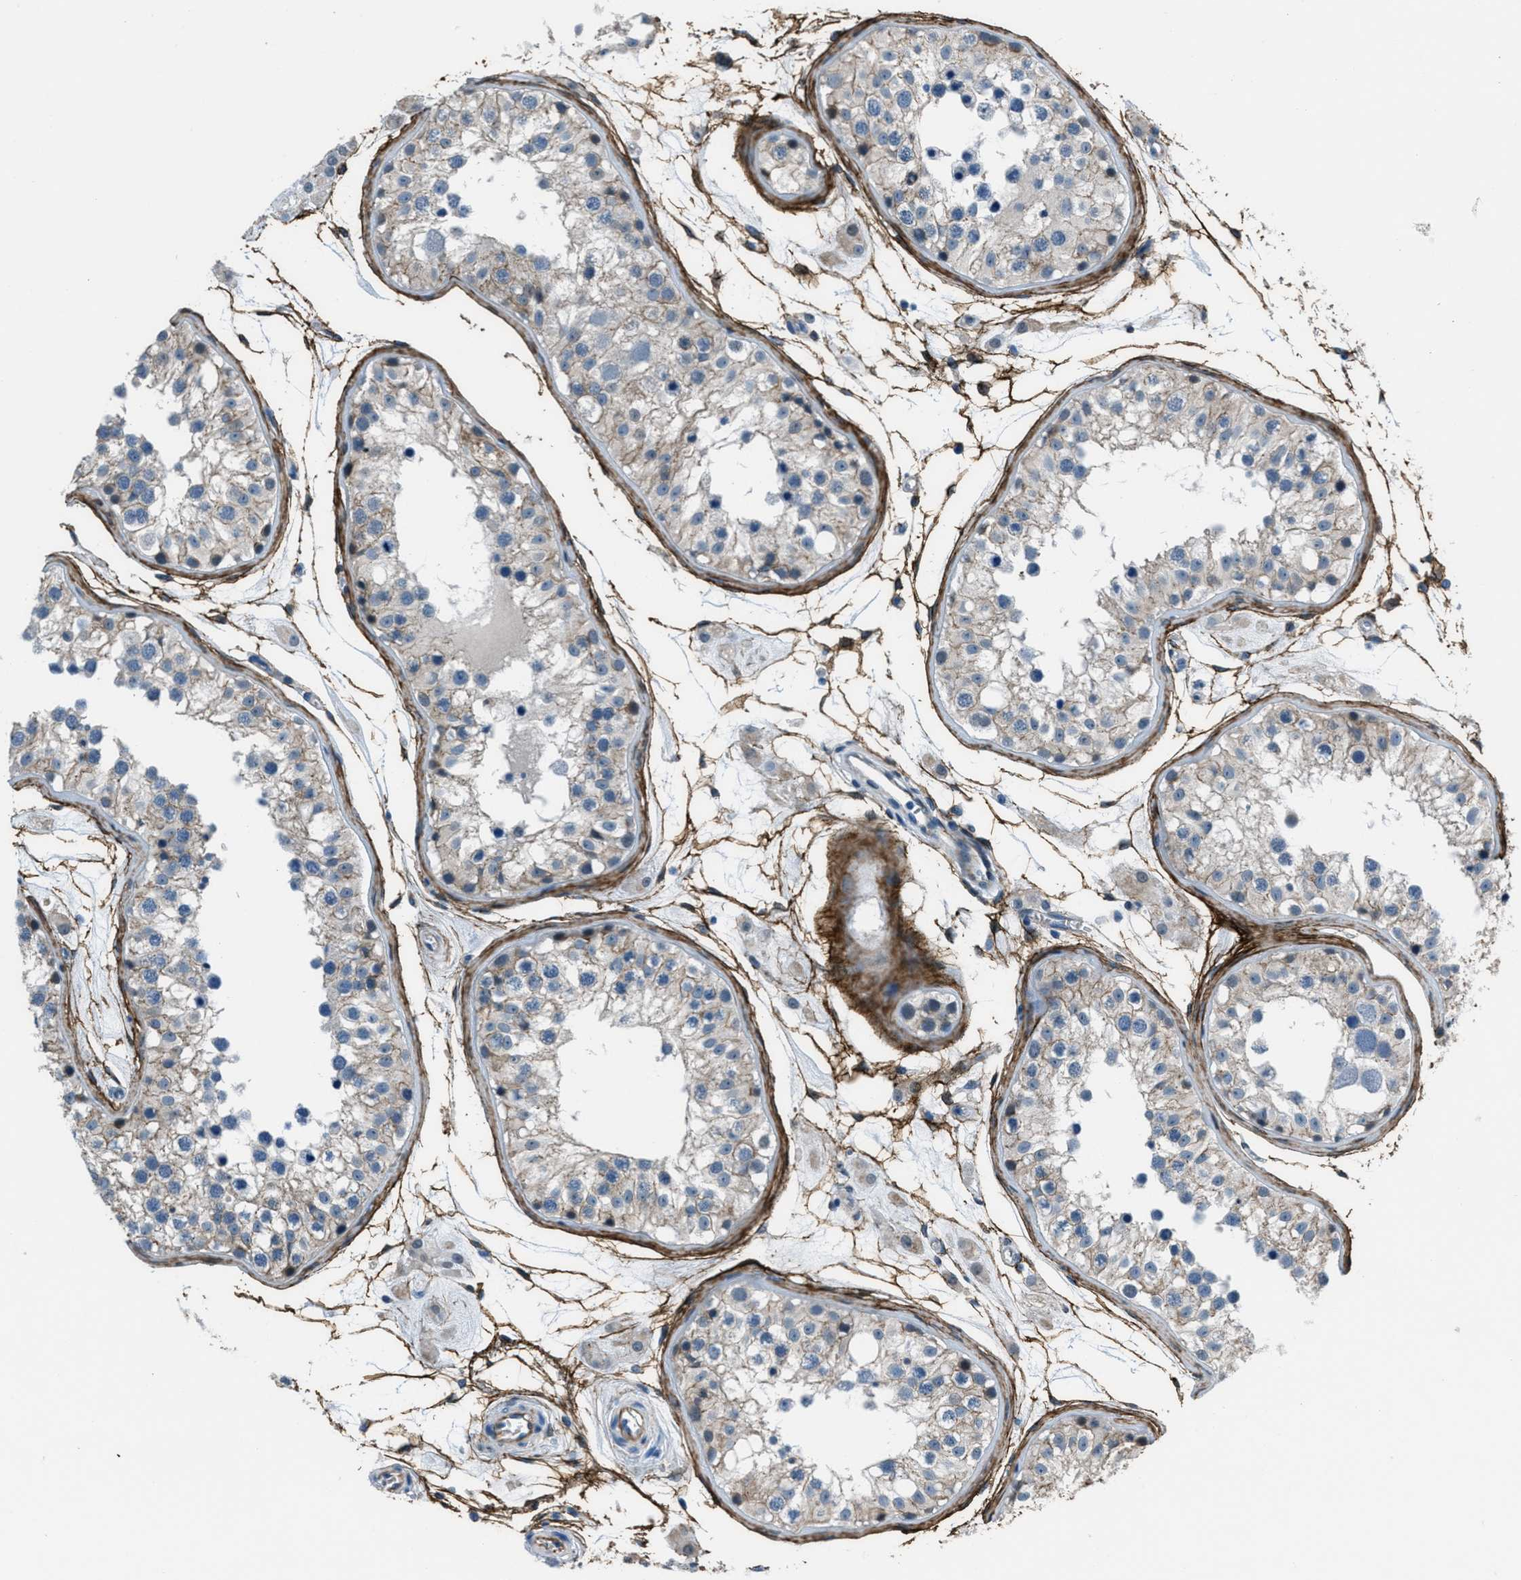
{"staining": {"intensity": "weak", "quantity": "<25%", "location": "cytoplasmic/membranous"}, "tissue": "testis", "cell_type": "Cells in seminiferous ducts", "image_type": "normal", "snomed": [{"axis": "morphology", "description": "Normal tissue, NOS"}, {"axis": "morphology", "description": "Adenocarcinoma, metastatic, NOS"}, {"axis": "topography", "description": "Testis"}], "caption": "Photomicrograph shows no significant protein positivity in cells in seminiferous ducts of benign testis.", "gene": "FBN1", "patient": {"sex": "male", "age": 26}}